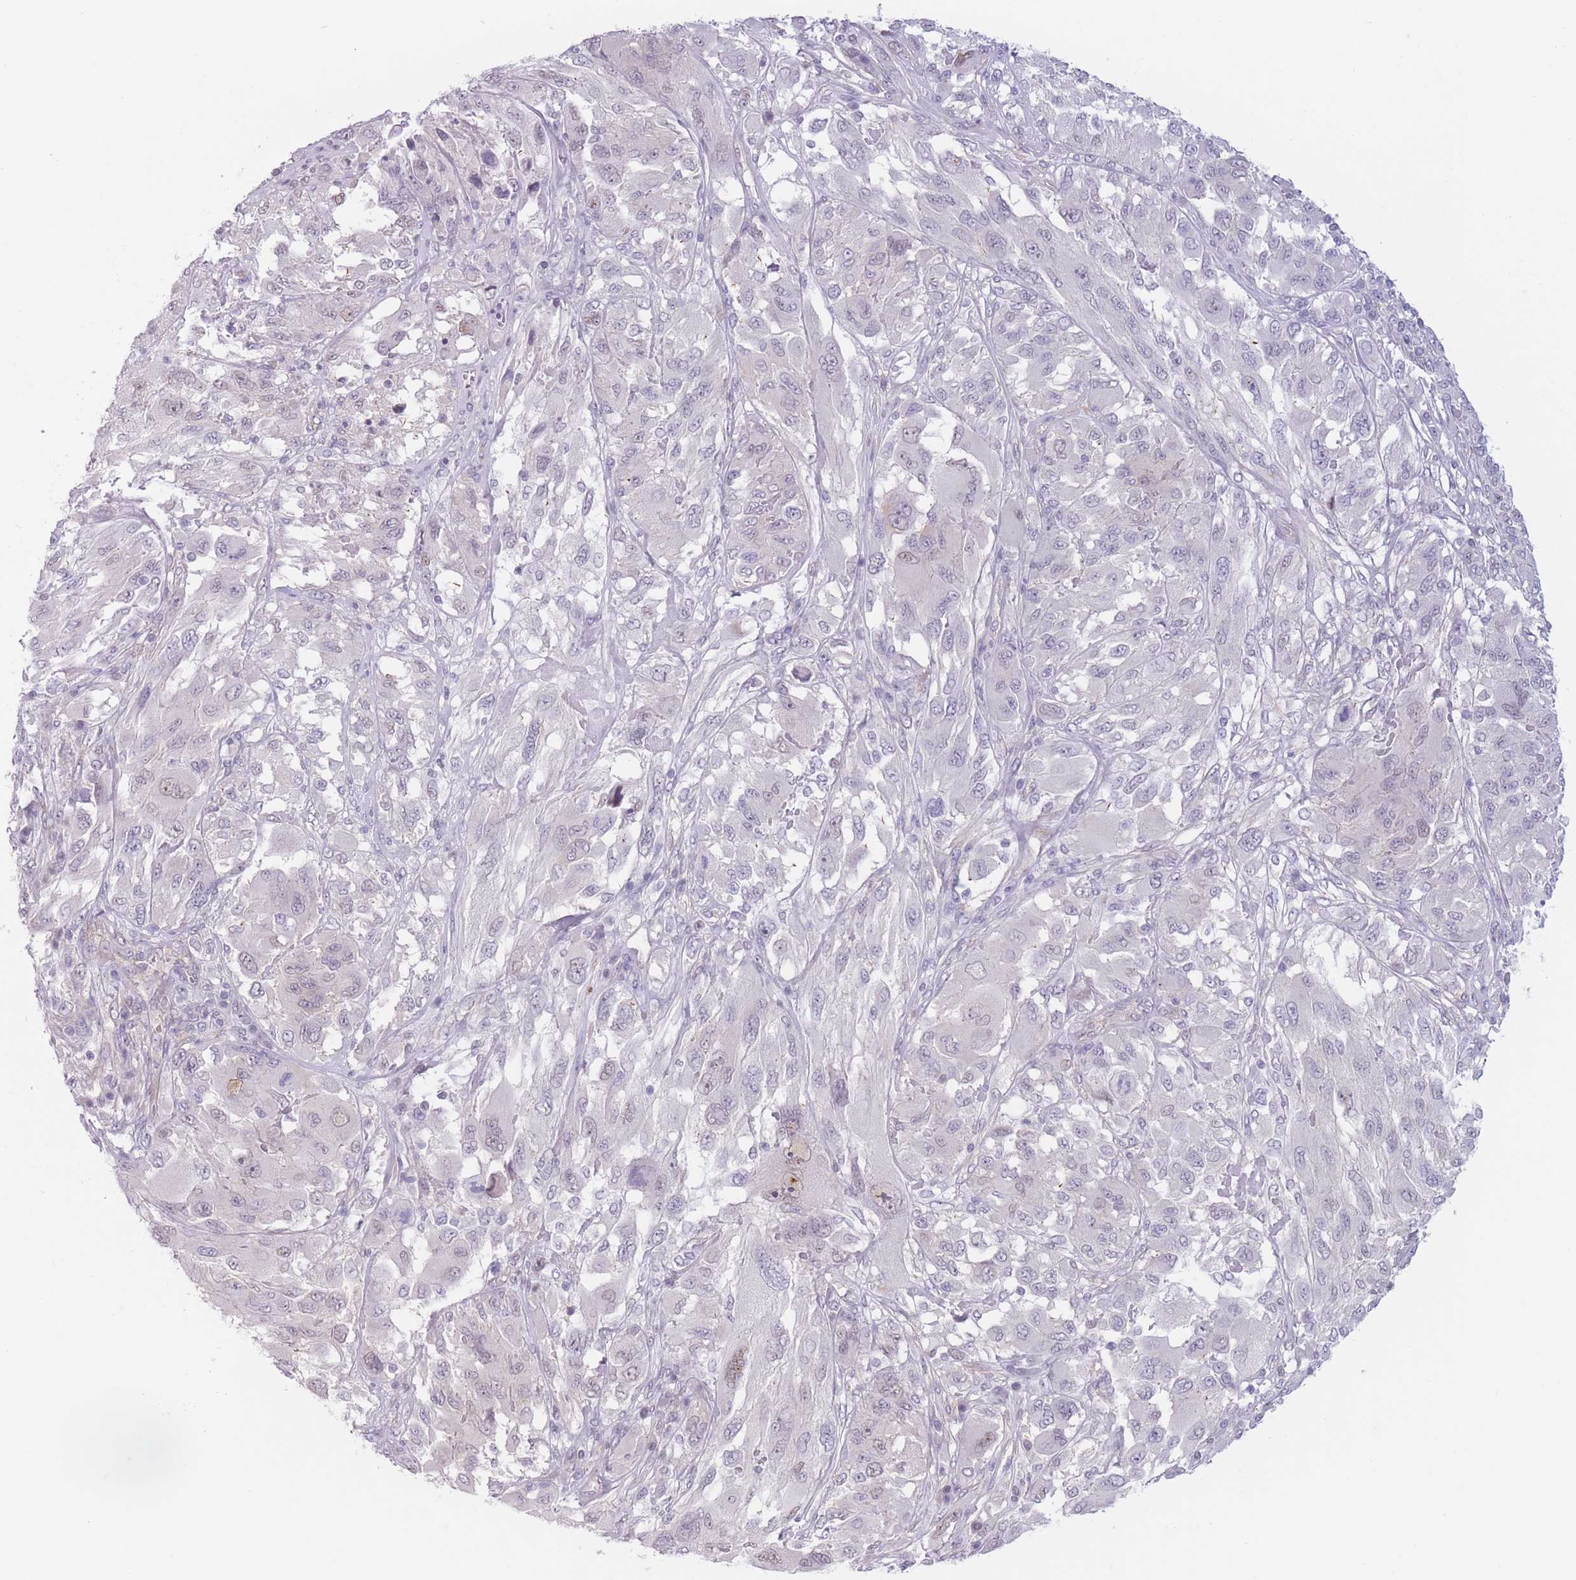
{"staining": {"intensity": "weak", "quantity": "<25%", "location": "nuclear"}, "tissue": "melanoma", "cell_type": "Tumor cells", "image_type": "cancer", "snomed": [{"axis": "morphology", "description": "Malignant melanoma, NOS"}, {"axis": "topography", "description": "Skin"}], "caption": "This micrograph is of melanoma stained with immunohistochemistry (IHC) to label a protein in brown with the nuclei are counter-stained blue. There is no expression in tumor cells.", "gene": "ZNF439", "patient": {"sex": "female", "age": 91}}